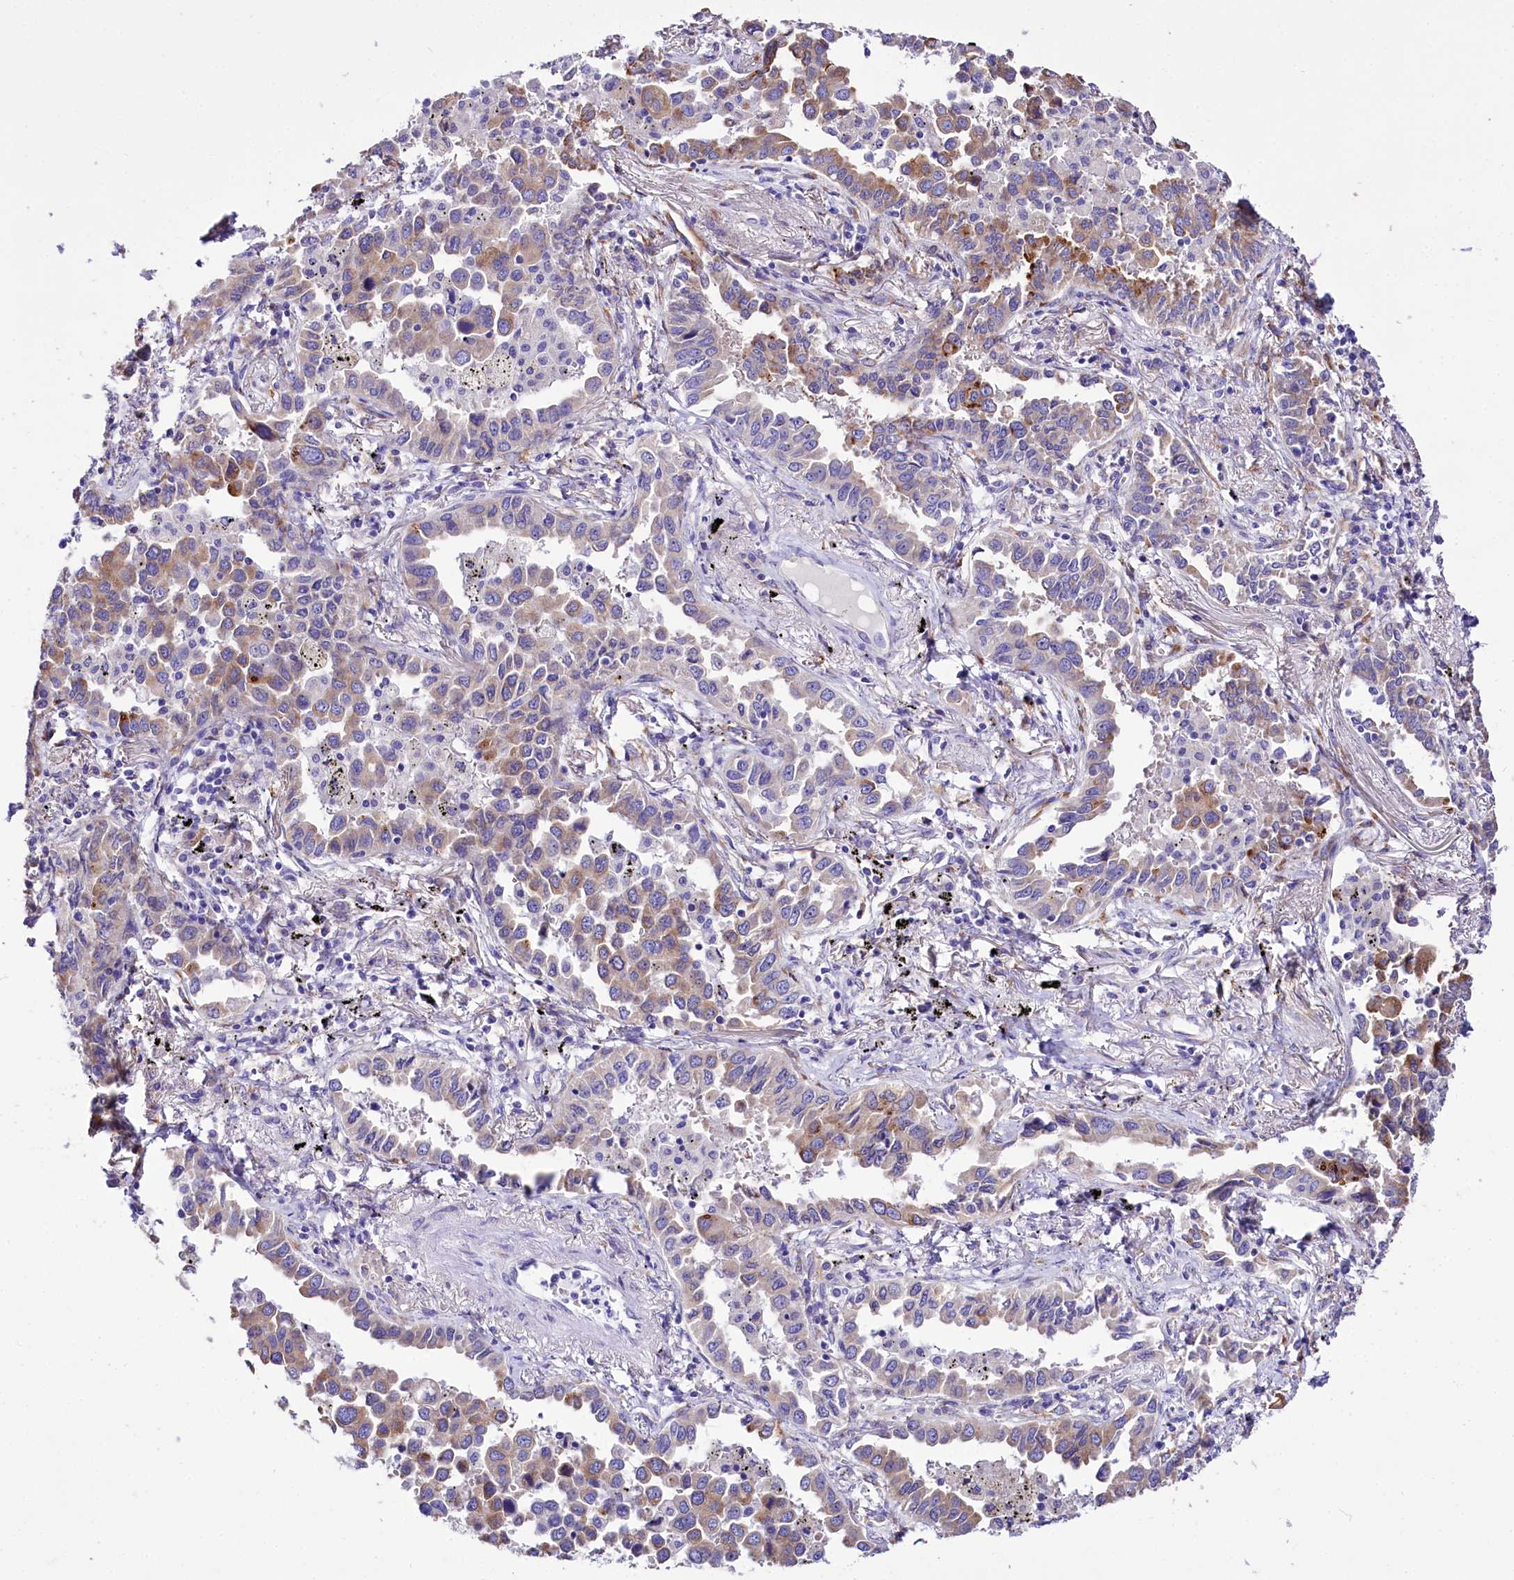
{"staining": {"intensity": "weak", "quantity": "25%-75%", "location": "cytoplasmic/membranous"}, "tissue": "lung cancer", "cell_type": "Tumor cells", "image_type": "cancer", "snomed": [{"axis": "morphology", "description": "Adenocarcinoma, NOS"}, {"axis": "topography", "description": "Lung"}], "caption": "The micrograph shows immunohistochemical staining of lung adenocarcinoma. There is weak cytoplasmic/membranous expression is present in approximately 25%-75% of tumor cells.", "gene": "A2ML1", "patient": {"sex": "male", "age": 67}}